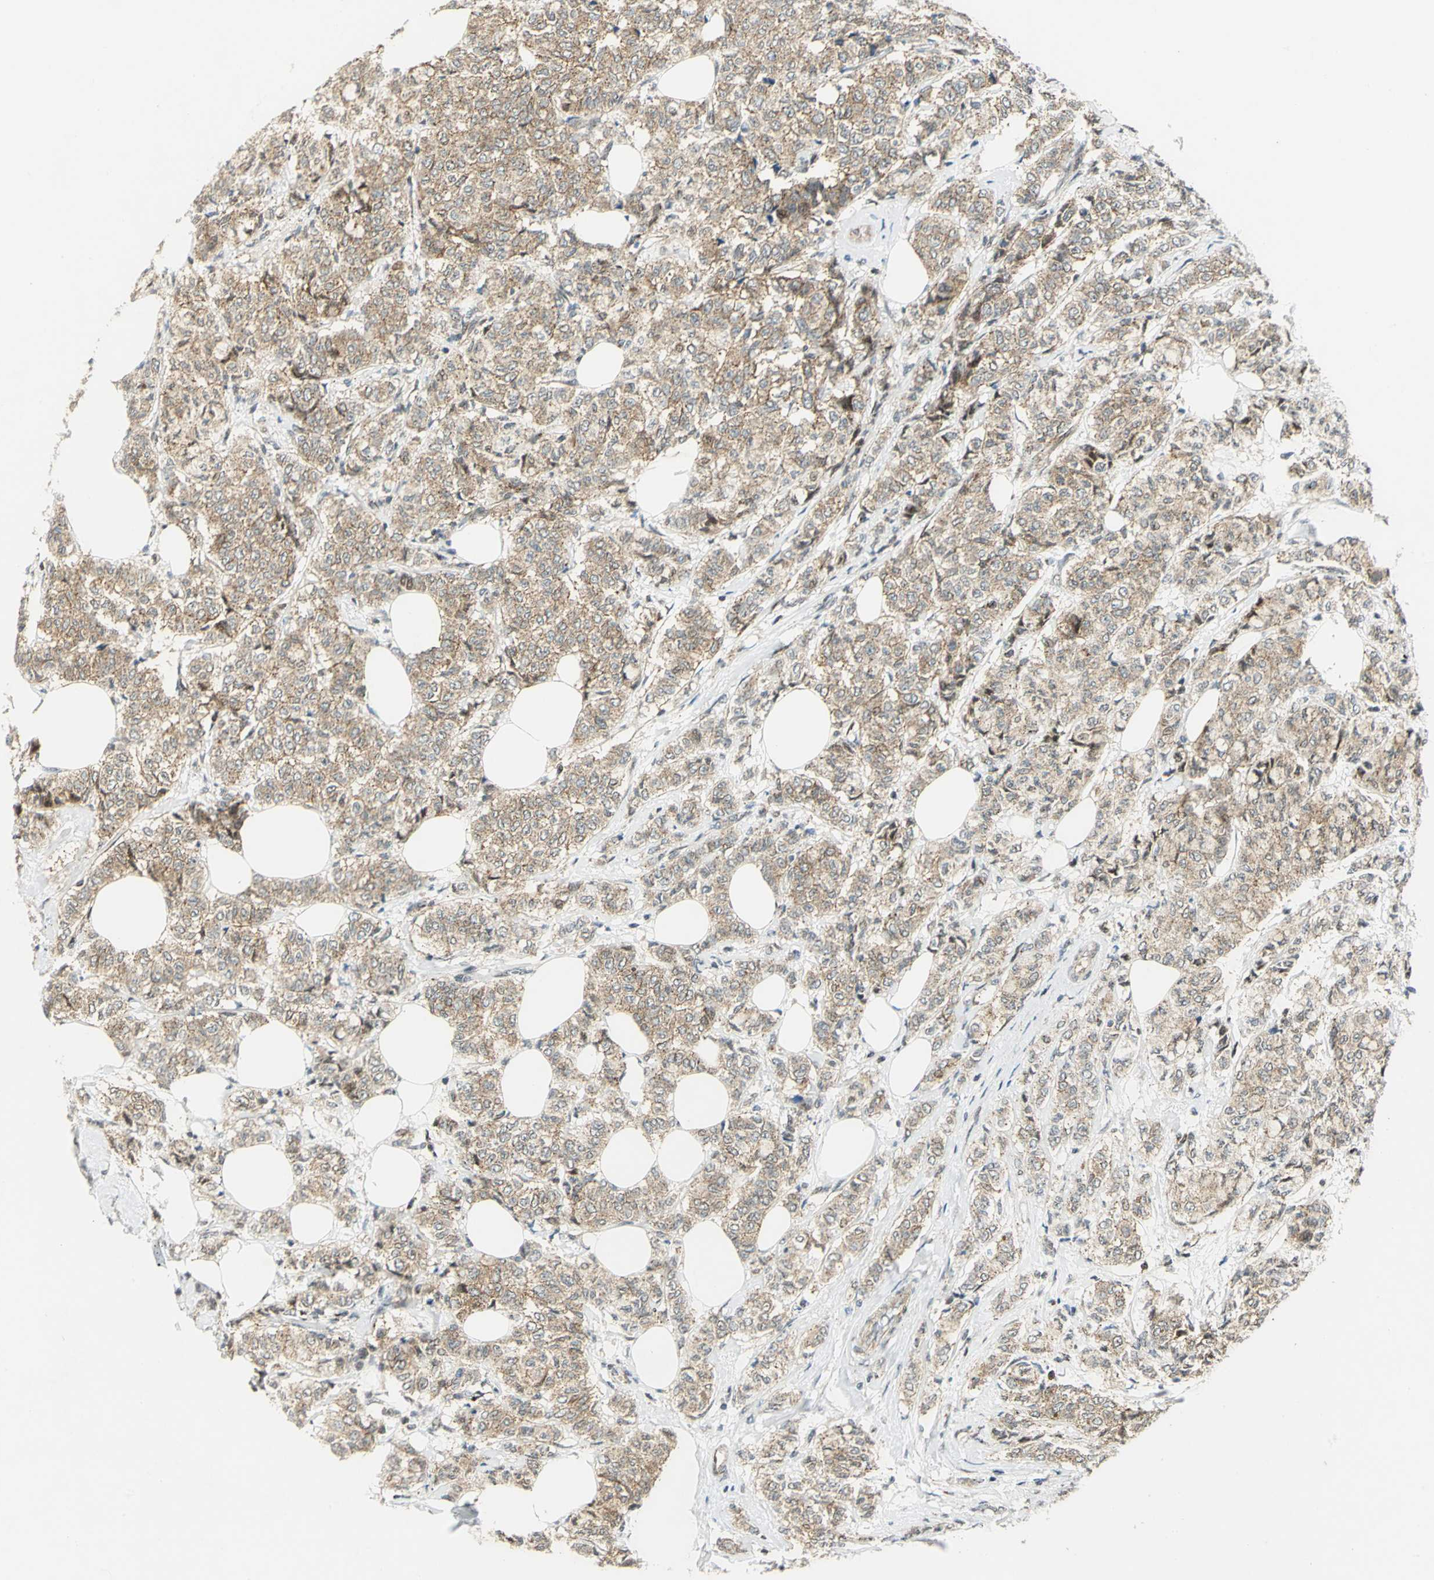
{"staining": {"intensity": "weak", "quantity": ">75%", "location": "cytoplasmic/membranous"}, "tissue": "breast cancer", "cell_type": "Tumor cells", "image_type": "cancer", "snomed": [{"axis": "morphology", "description": "Lobular carcinoma"}, {"axis": "topography", "description": "Breast"}], "caption": "The image demonstrates immunohistochemical staining of breast lobular carcinoma. There is weak cytoplasmic/membranous expression is appreciated in about >75% of tumor cells.", "gene": "ATP6V1A", "patient": {"sex": "female", "age": 60}}